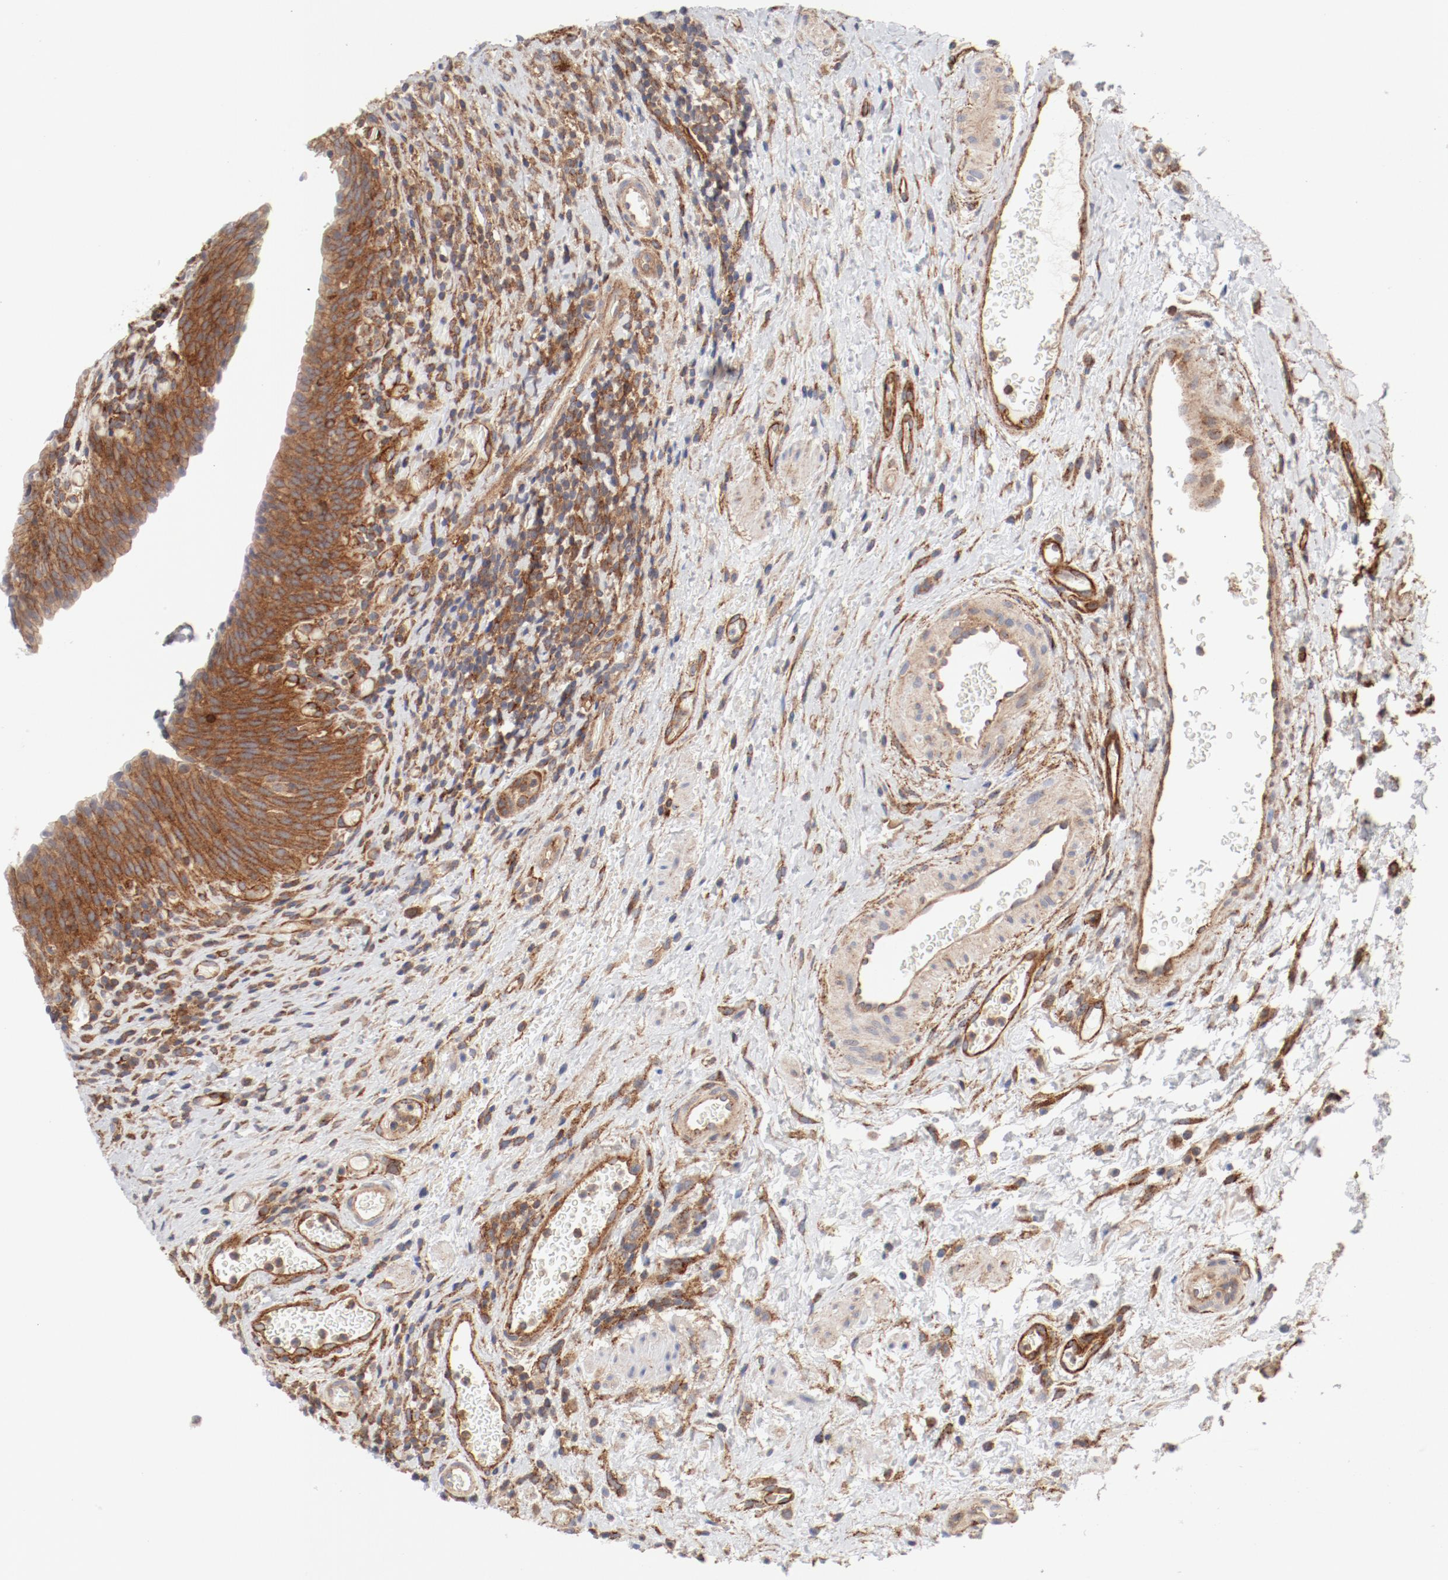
{"staining": {"intensity": "moderate", "quantity": ">75%", "location": "cytoplasmic/membranous"}, "tissue": "urinary bladder", "cell_type": "Urothelial cells", "image_type": "normal", "snomed": [{"axis": "morphology", "description": "Normal tissue, NOS"}, {"axis": "morphology", "description": "Urothelial carcinoma, High grade"}, {"axis": "topography", "description": "Urinary bladder"}], "caption": "Protein analysis of unremarkable urinary bladder reveals moderate cytoplasmic/membranous staining in about >75% of urothelial cells. The staining was performed using DAB to visualize the protein expression in brown, while the nuclei were stained in blue with hematoxylin (Magnification: 20x).", "gene": "AP2A1", "patient": {"sex": "male", "age": 51}}